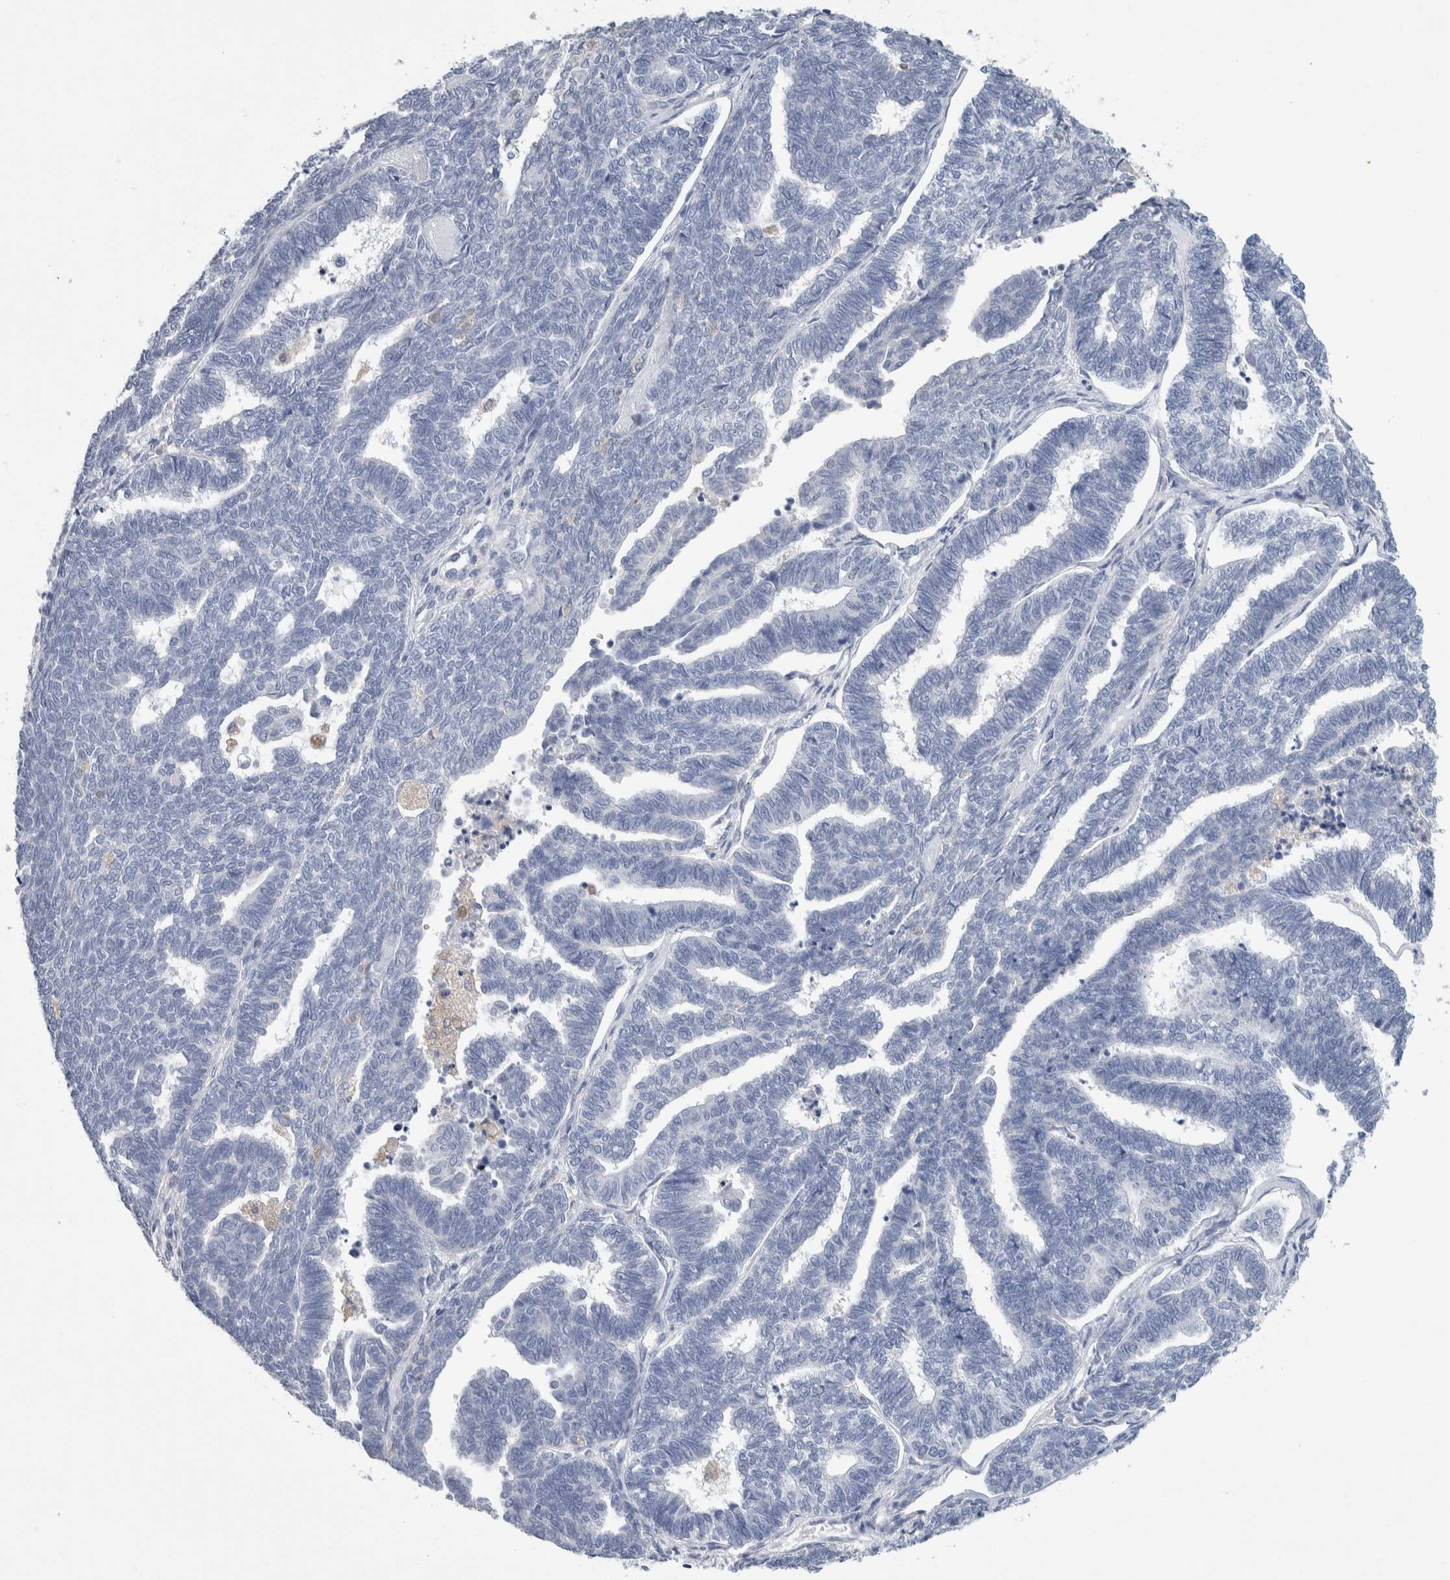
{"staining": {"intensity": "negative", "quantity": "none", "location": "none"}, "tissue": "endometrial cancer", "cell_type": "Tumor cells", "image_type": "cancer", "snomed": [{"axis": "morphology", "description": "Adenocarcinoma, NOS"}, {"axis": "topography", "description": "Endometrium"}], "caption": "The photomicrograph displays no staining of tumor cells in endometrial cancer (adenocarcinoma).", "gene": "NCF2", "patient": {"sex": "female", "age": 70}}